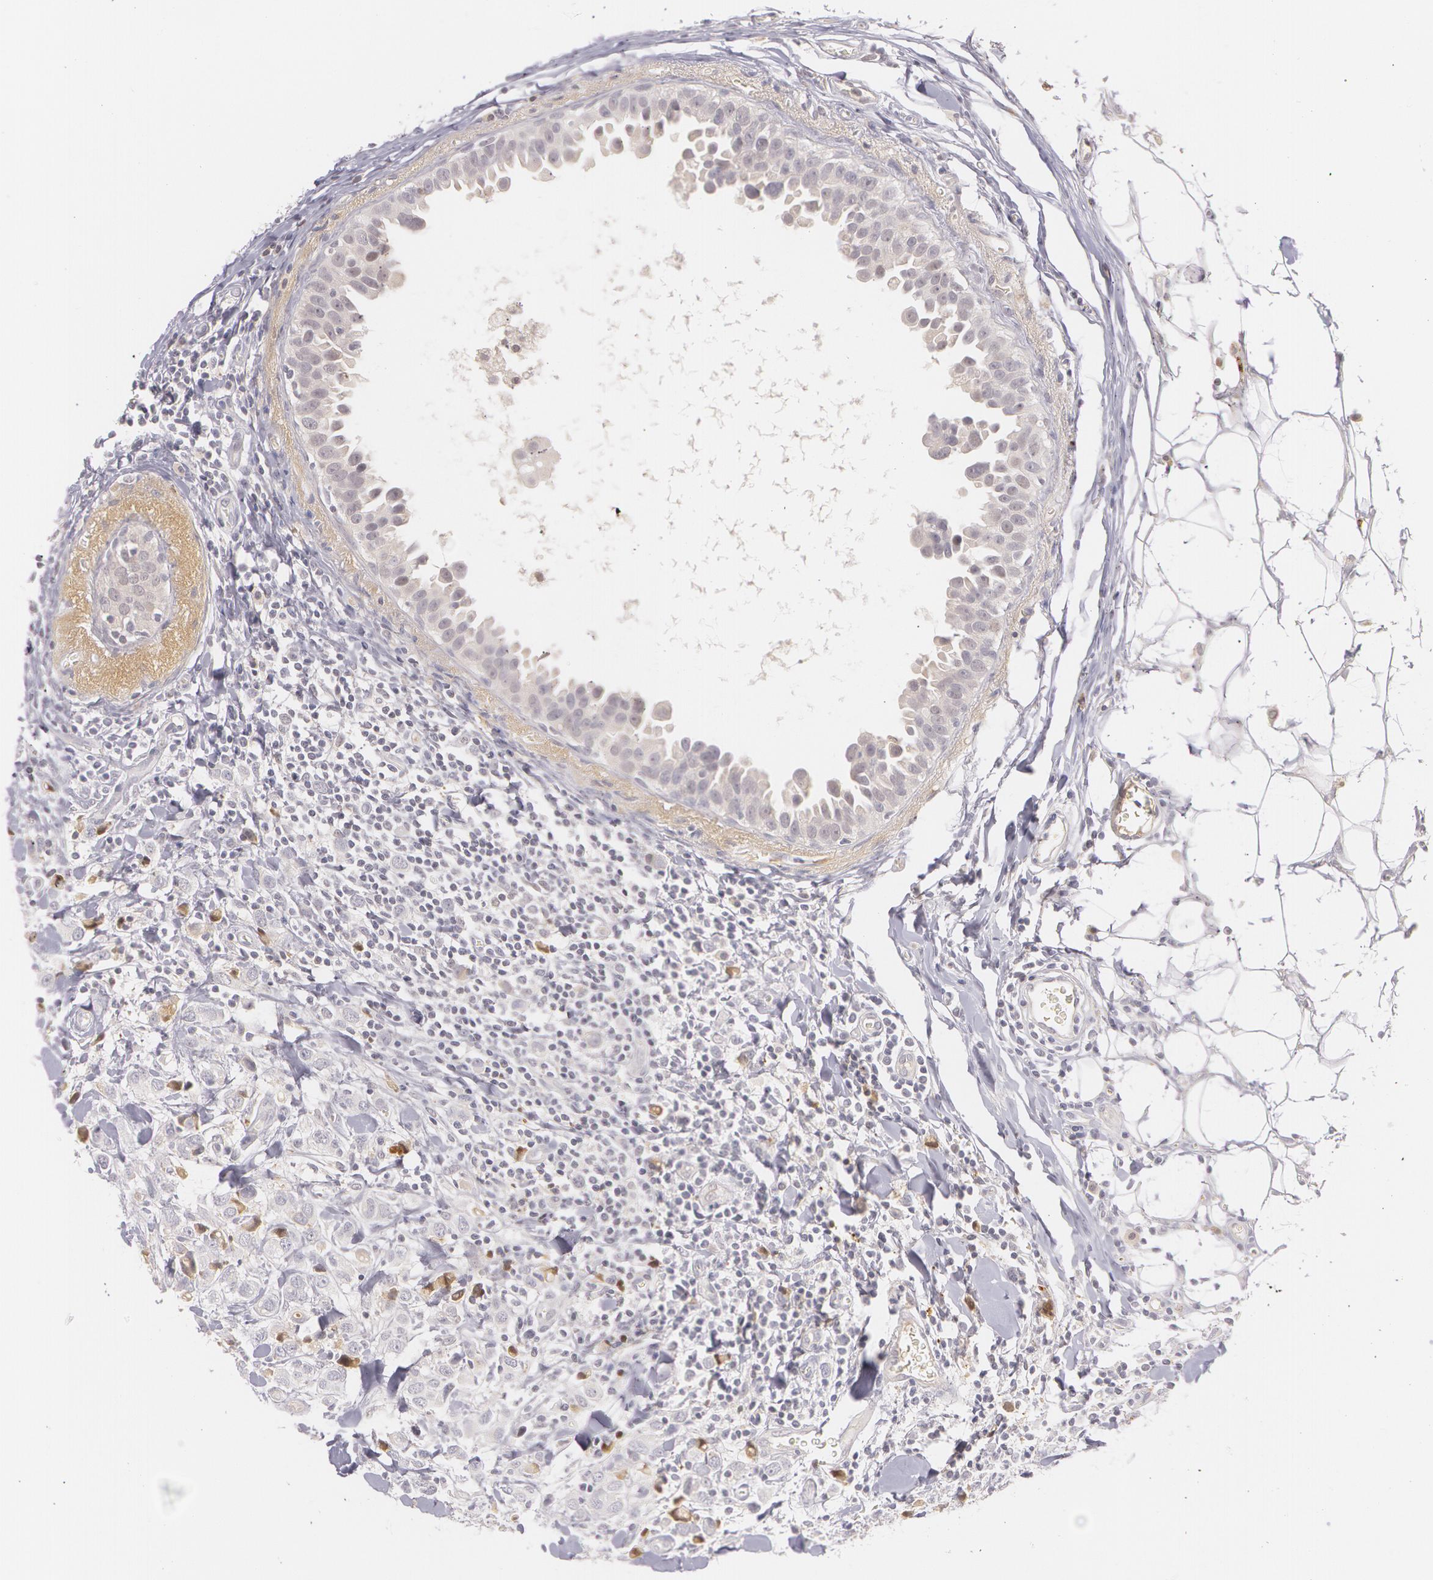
{"staining": {"intensity": "negative", "quantity": "none", "location": "none"}, "tissue": "breast cancer", "cell_type": "Tumor cells", "image_type": "cancer", "snomed": [{"axis": "morphology", "description": "Lobular carcinoma"}, {"axis": "topography", "description": "Breast"}], "caption": "Immunohistochemistry (IHC) of breast cancer (lobular carcinoma) displays no expression in tumor cells.", "gene": "LBP", "patient": {"sex": "female", "age": 57}}